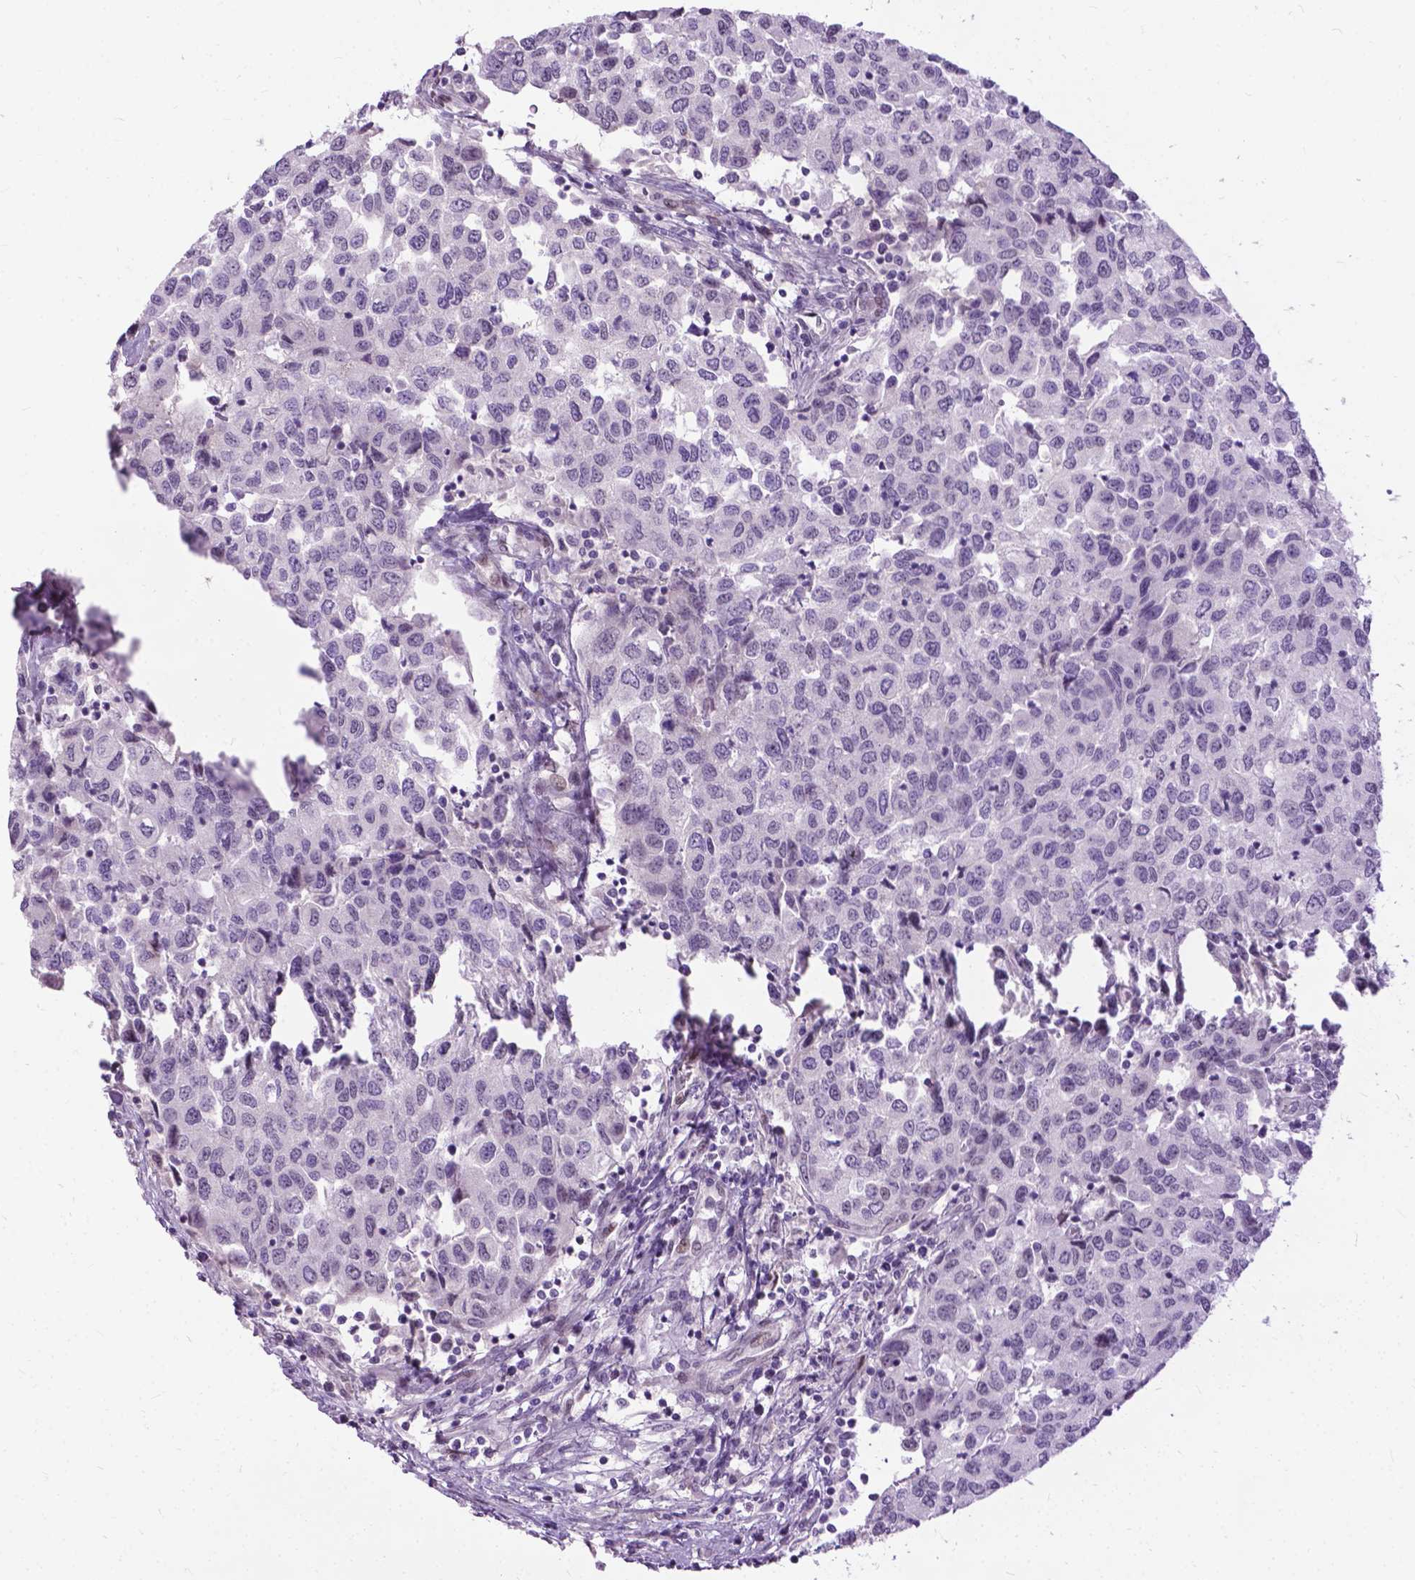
{"staining": {"intensity": "negative", "quantity": "none", "location": "none"}, "tissue": "urothelial cancer", "cell_type": "Tumor cells", "image_type": "cancer", "snomed": [{"axis": "morphology", "description": "Urothelial carcinoma, High grade"}, {"axis": "topography", "description": "Urinary bladder"}], "caption": "Immunohistochemistry (IHC) image of neoplastic tissue: urothelial cancer stained with DAB reveals no significant protein expression in tumor cells.", "gene": "PROB1", "patient": {"sex": "female", "age": 78}}